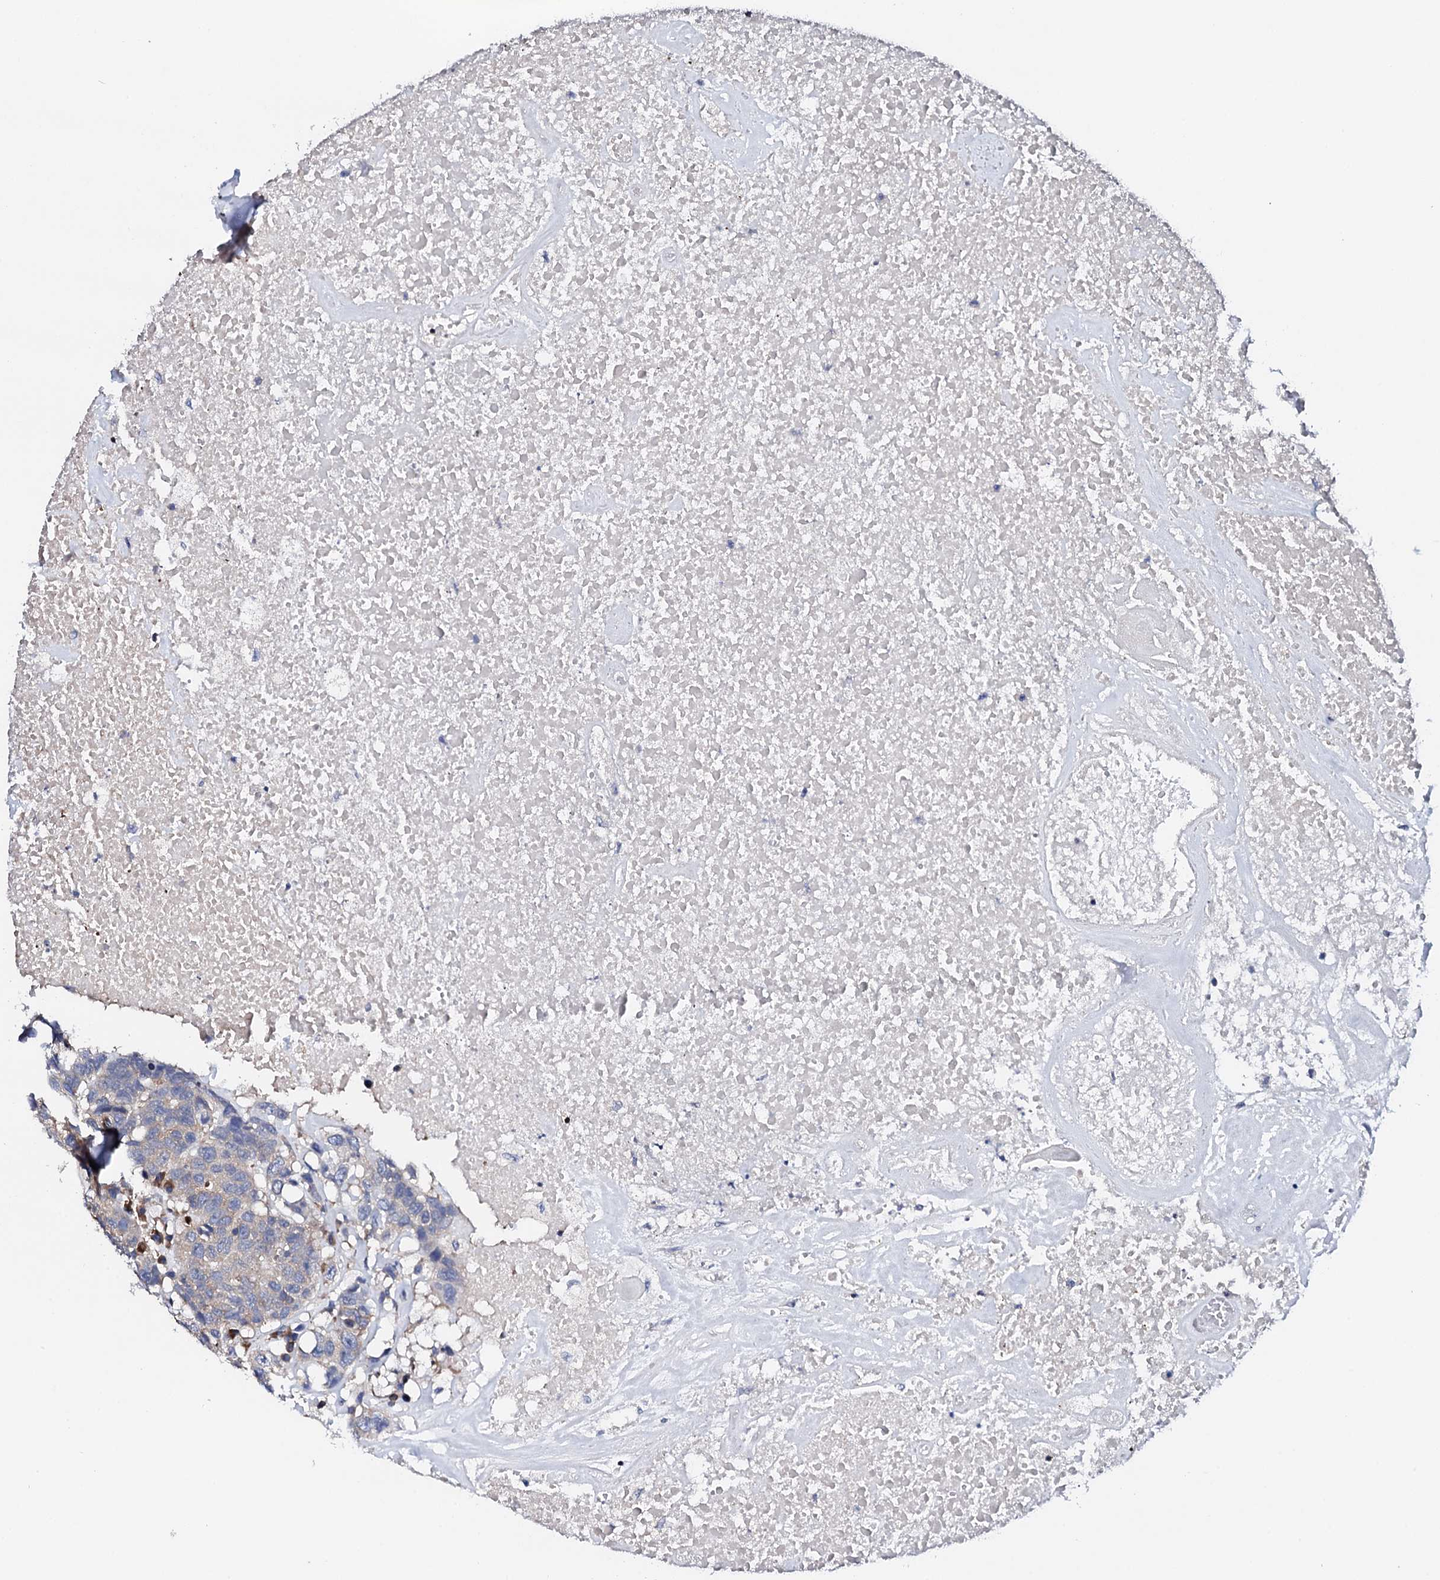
{"staining": {"intensity": "negative", "quantity": "none", "location": "none"}, "tissue": "head and neck cancer", "cell_type": "Tumor cells", "image_type": "cancer", "snomed": [{"axis": "morphology", "description": "Squamous cell carcinoma, NOS"}, {"axis": "topography", "description": "Head-Neck"}], "caption": "Tumor cells are negative for brown protein staining in head and neck cancer.", "gene": "NUP58", "patient": {"sex": "male", "age": 66}}